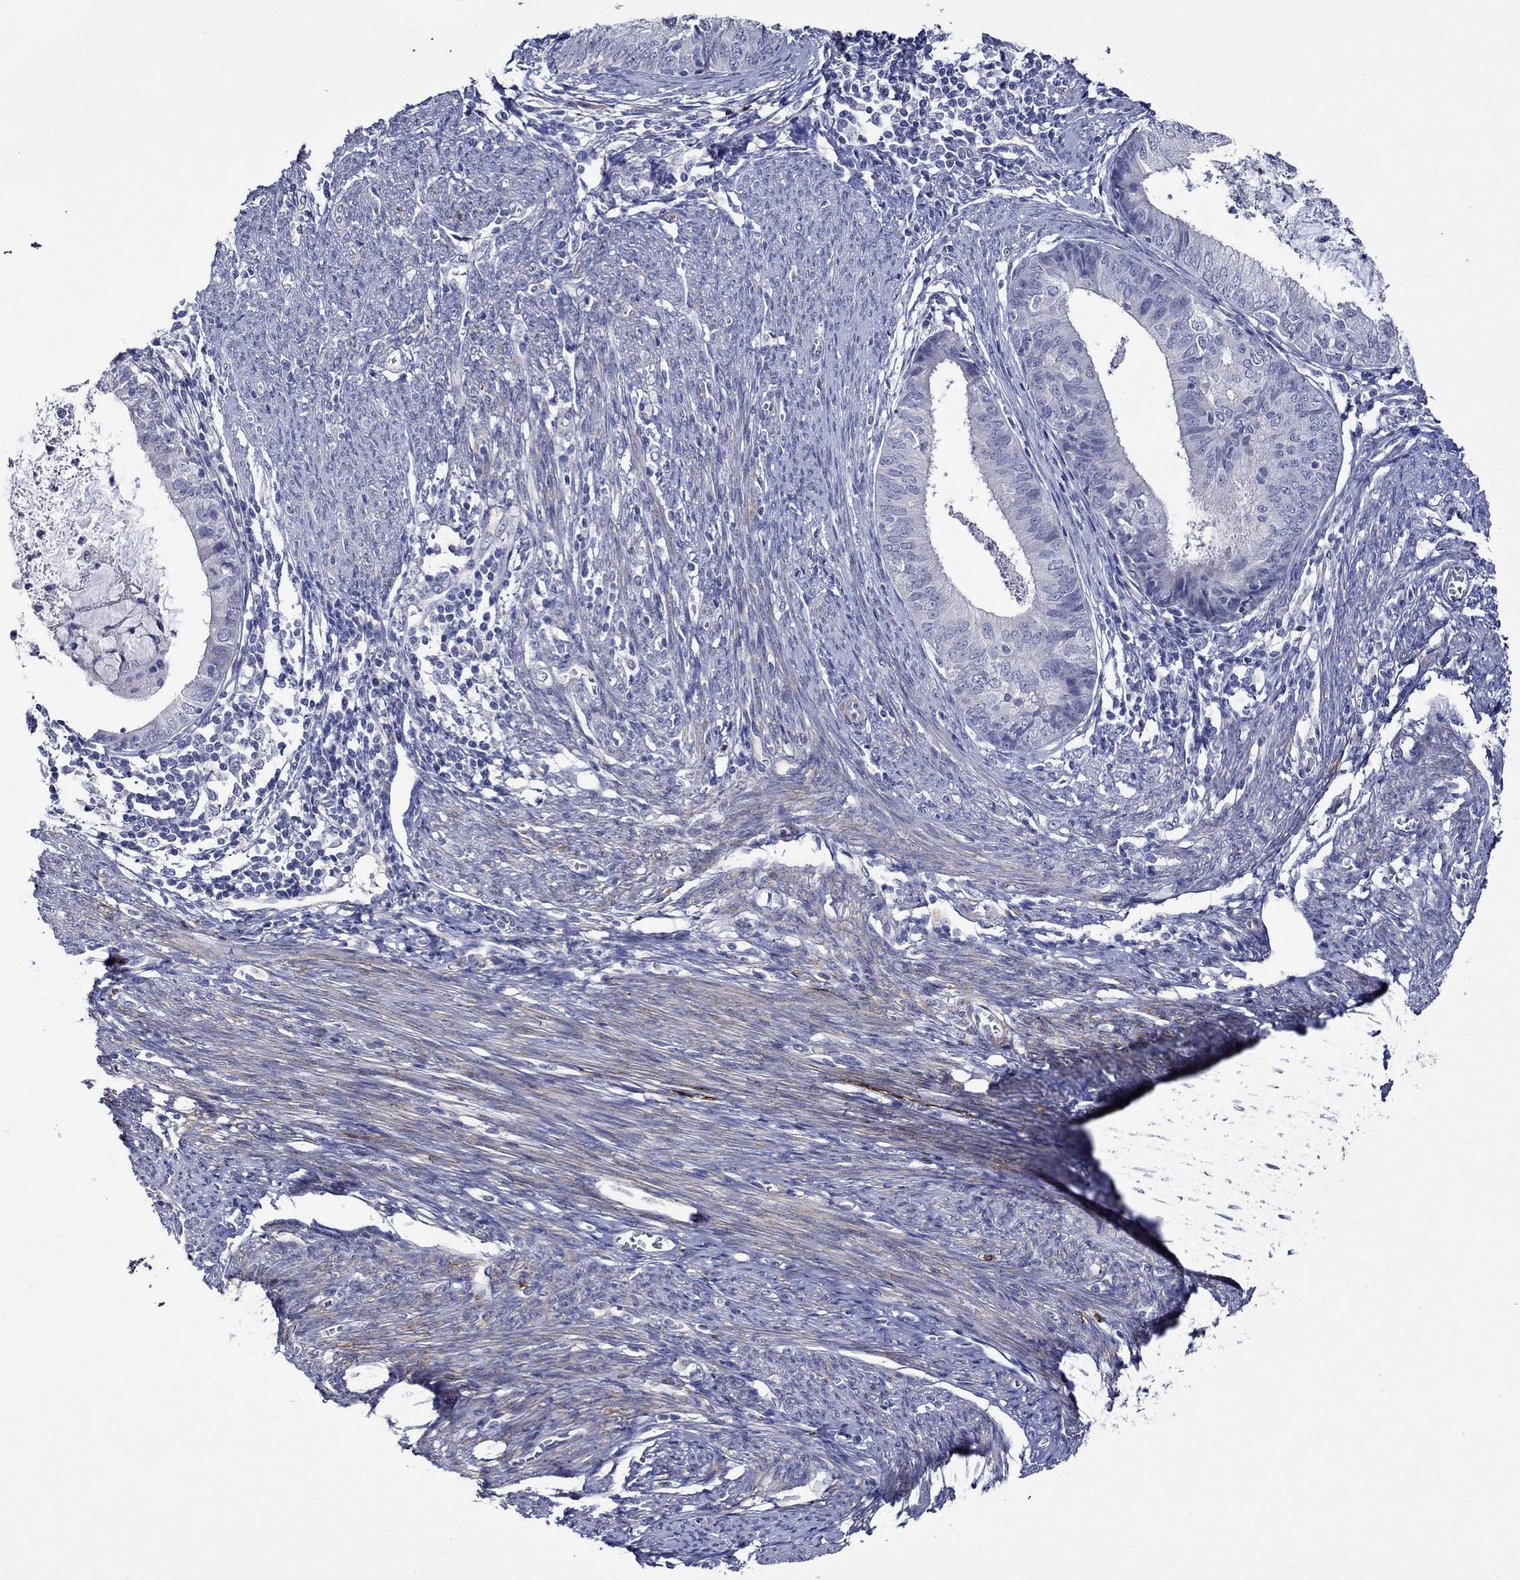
{"staining": {"intensity": "negative", "quantity": "none", "location": "none"}, "tissue": "endometrial cancer", "cell_type": "Tumor cells", "image_type": "cancer", "snomed": [{"axis": "morphology", "description": "Adenocarcinoma, NOS"}, {"axis": "topography", "description": "Endometrium"}], "caption": "Histopathology image shows no protein positivity in tumor cells of endometrial cancer (adenocarcinoma) tissue.", "gene": "CRYAB", "patient": {"sex": "female", "age": 57}}